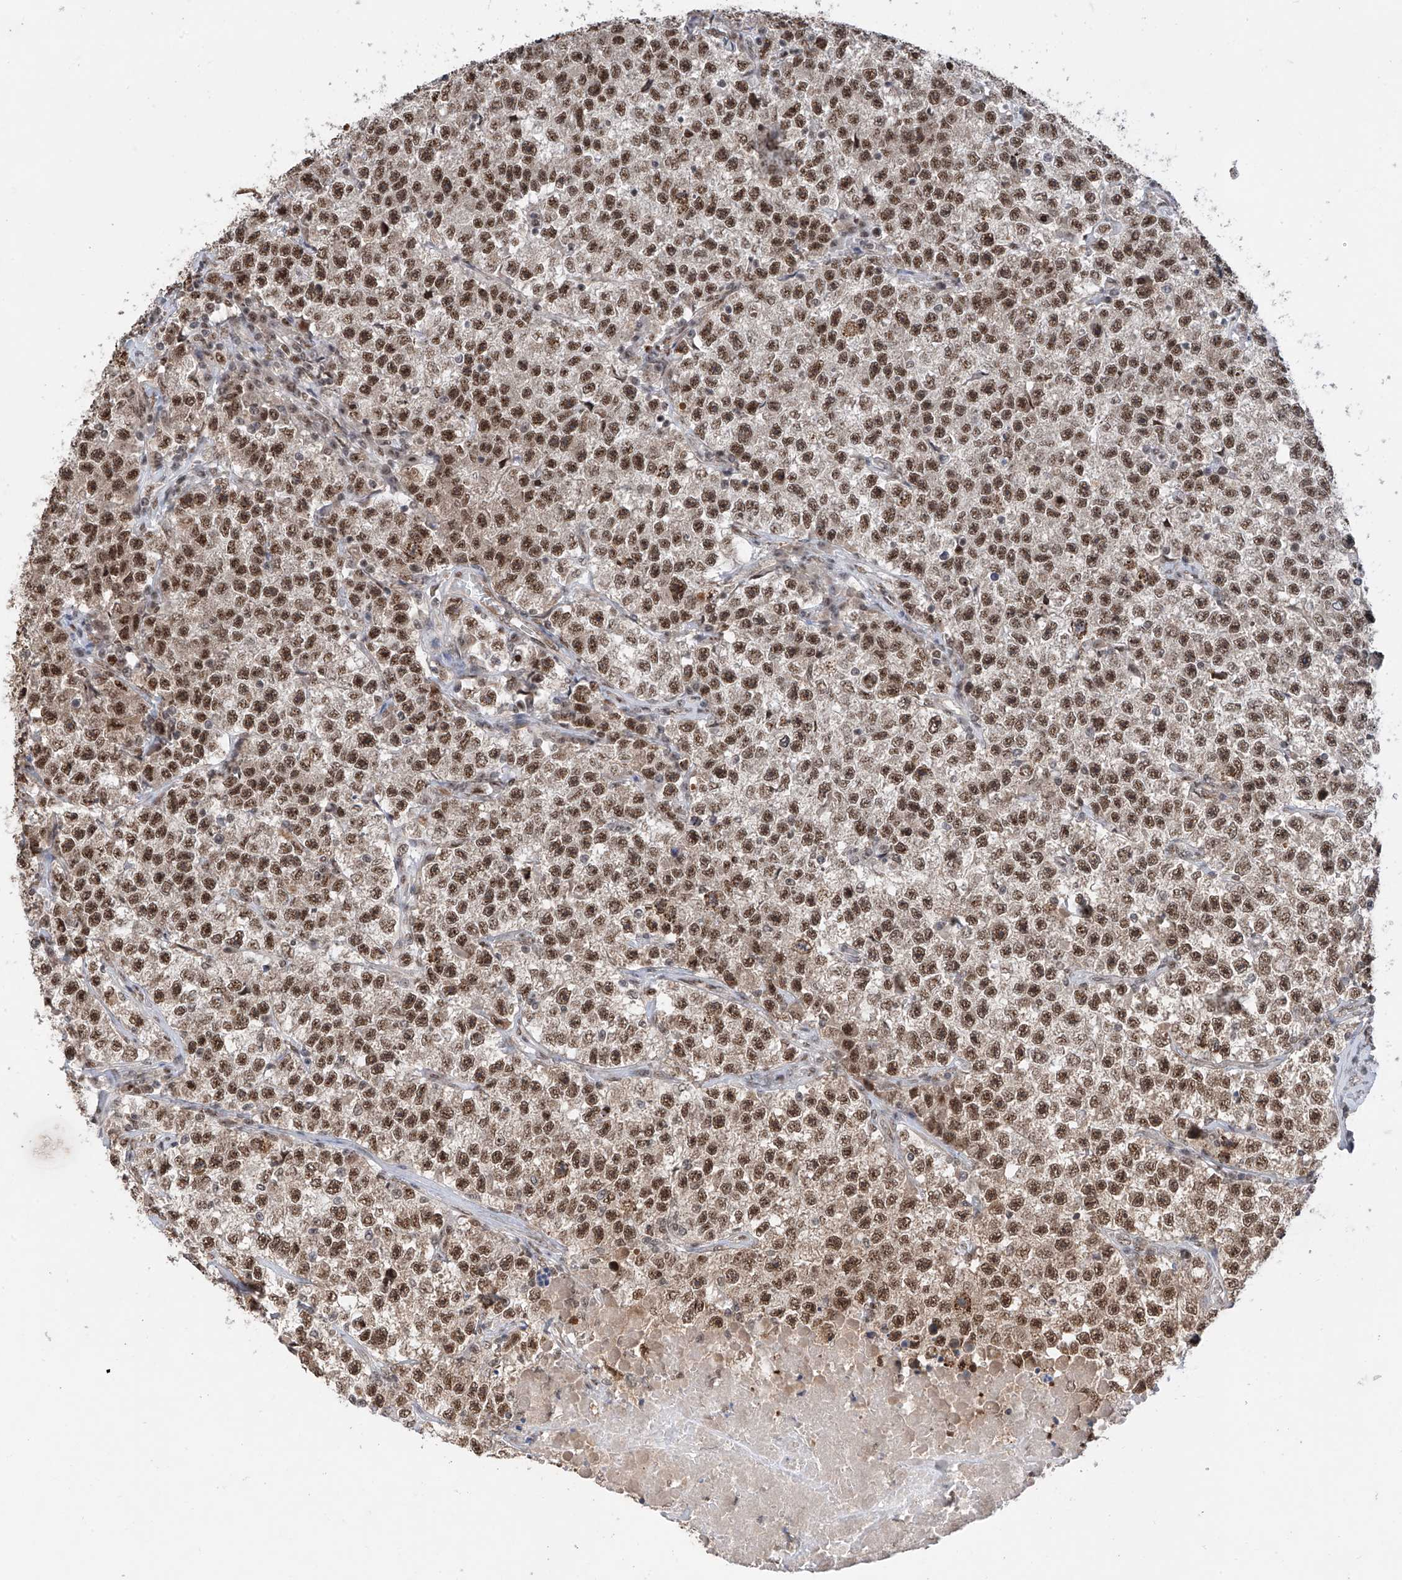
{"staining": {"intensity": "moderate", "quantity": ">75%", "location": "nuclear"}, "tissue": "testis cancer", "cell_type": "Tumor cells", "image_type": "cancer", "snomed": [{"axis": "morphology", "description": "Seminoma, NOS"}, {"axis": "topography", "description": "Testis"}], "caption": "Approximately >75% of tumor cells in human testis cancer exhibit moderate nuclear protein positivity as visualized by brown immunohistochemical staining.", "gene": "RPAIN", "patient": {"sex": "male", "age": 22}}